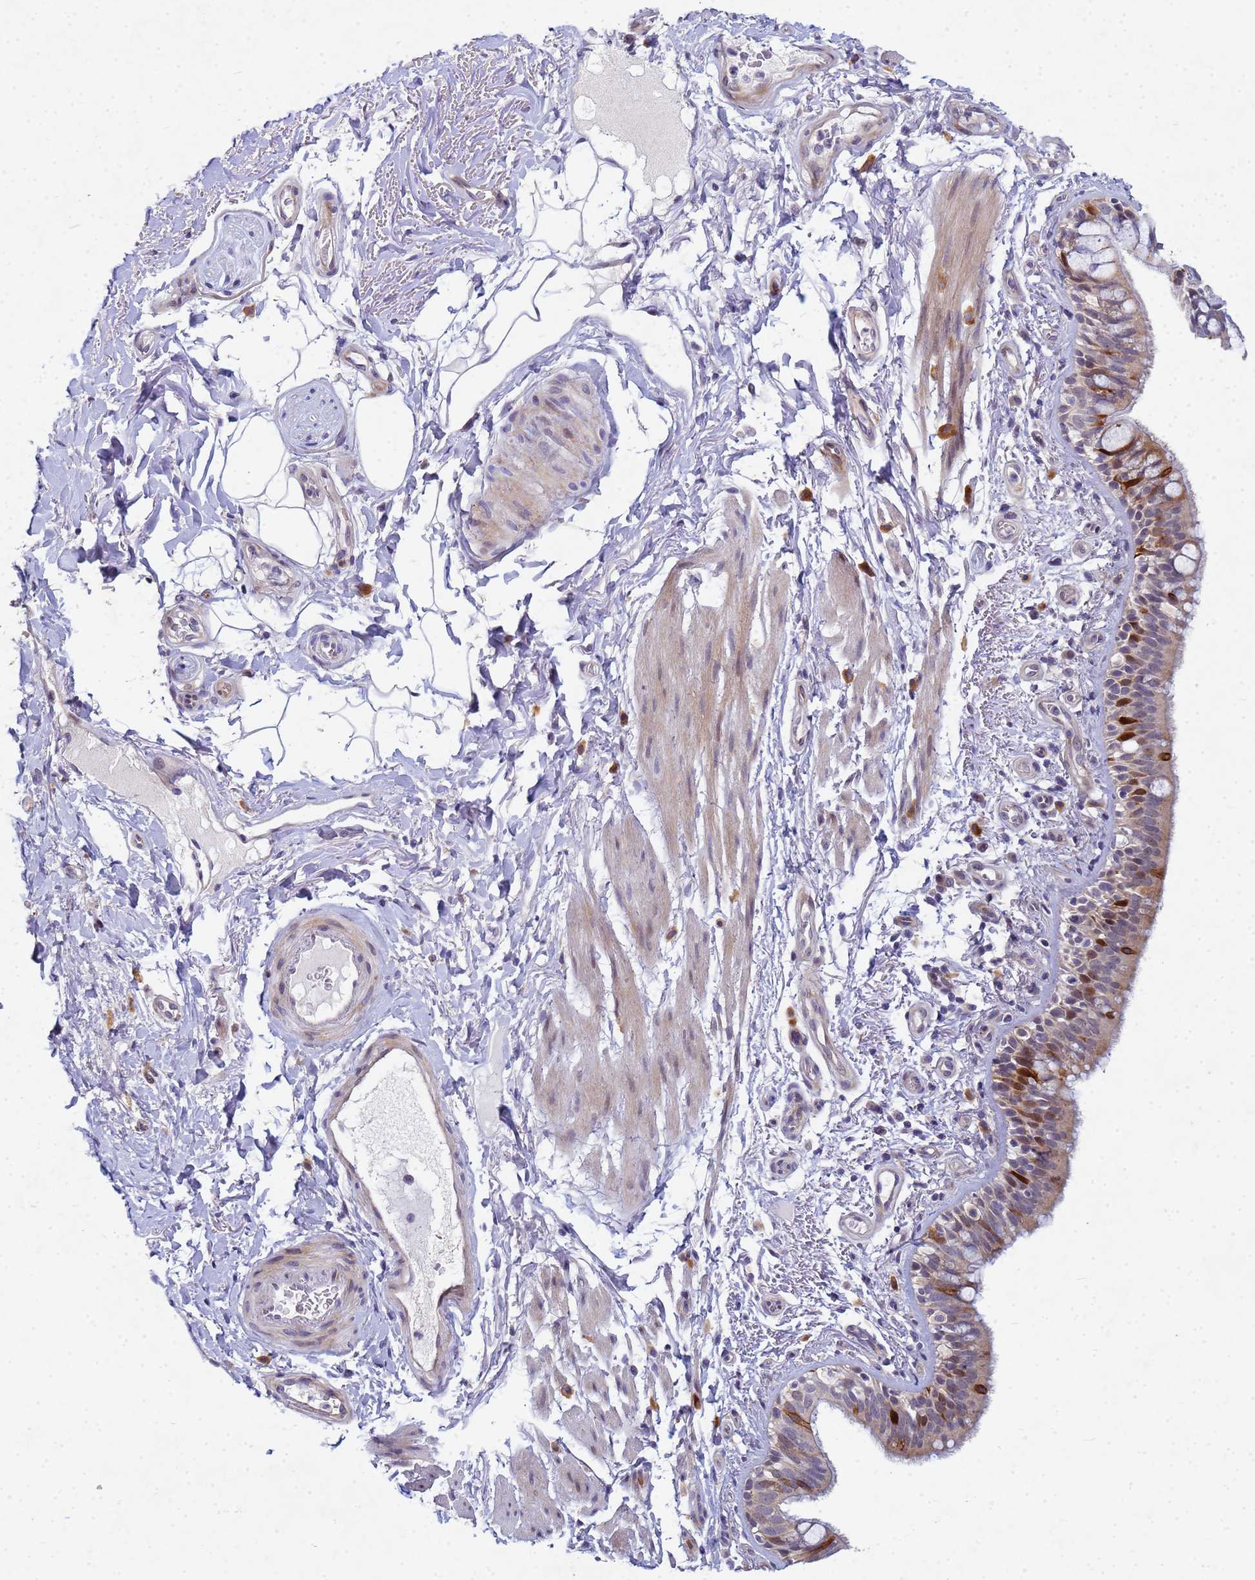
{"staining": {"intensity": "moderate", "quantity": "<25%", "location": "cytoplasmic/membranous"}, "tissue": "bronchus", "cell_type": "Respiratory epithelial cells", "image_type": "normal", "snomed": [{"axis": "morphology", "description": "Normal tissue, NOS"}, {"axis": "morphology", "description": "Neoplasm, uncertain whether benign or malignant"}, {"axis": "topography", "description": "Bronchus"}, {"axis": "topography", "description": "Lung"}], "caption": "Immunohistochemistry photomicrograph of normal bronchus: bronchus stained using immunohistochemistry (IHC) exhibits low levels of moderate protein expression localized specifically in the cytoplasmic/membranous of respiratory epithelial cells, appearing as a cytoplasmic/membranous brown color.", "gene": "TNPO2", "patient": {"sex": "male", "age": 55}}